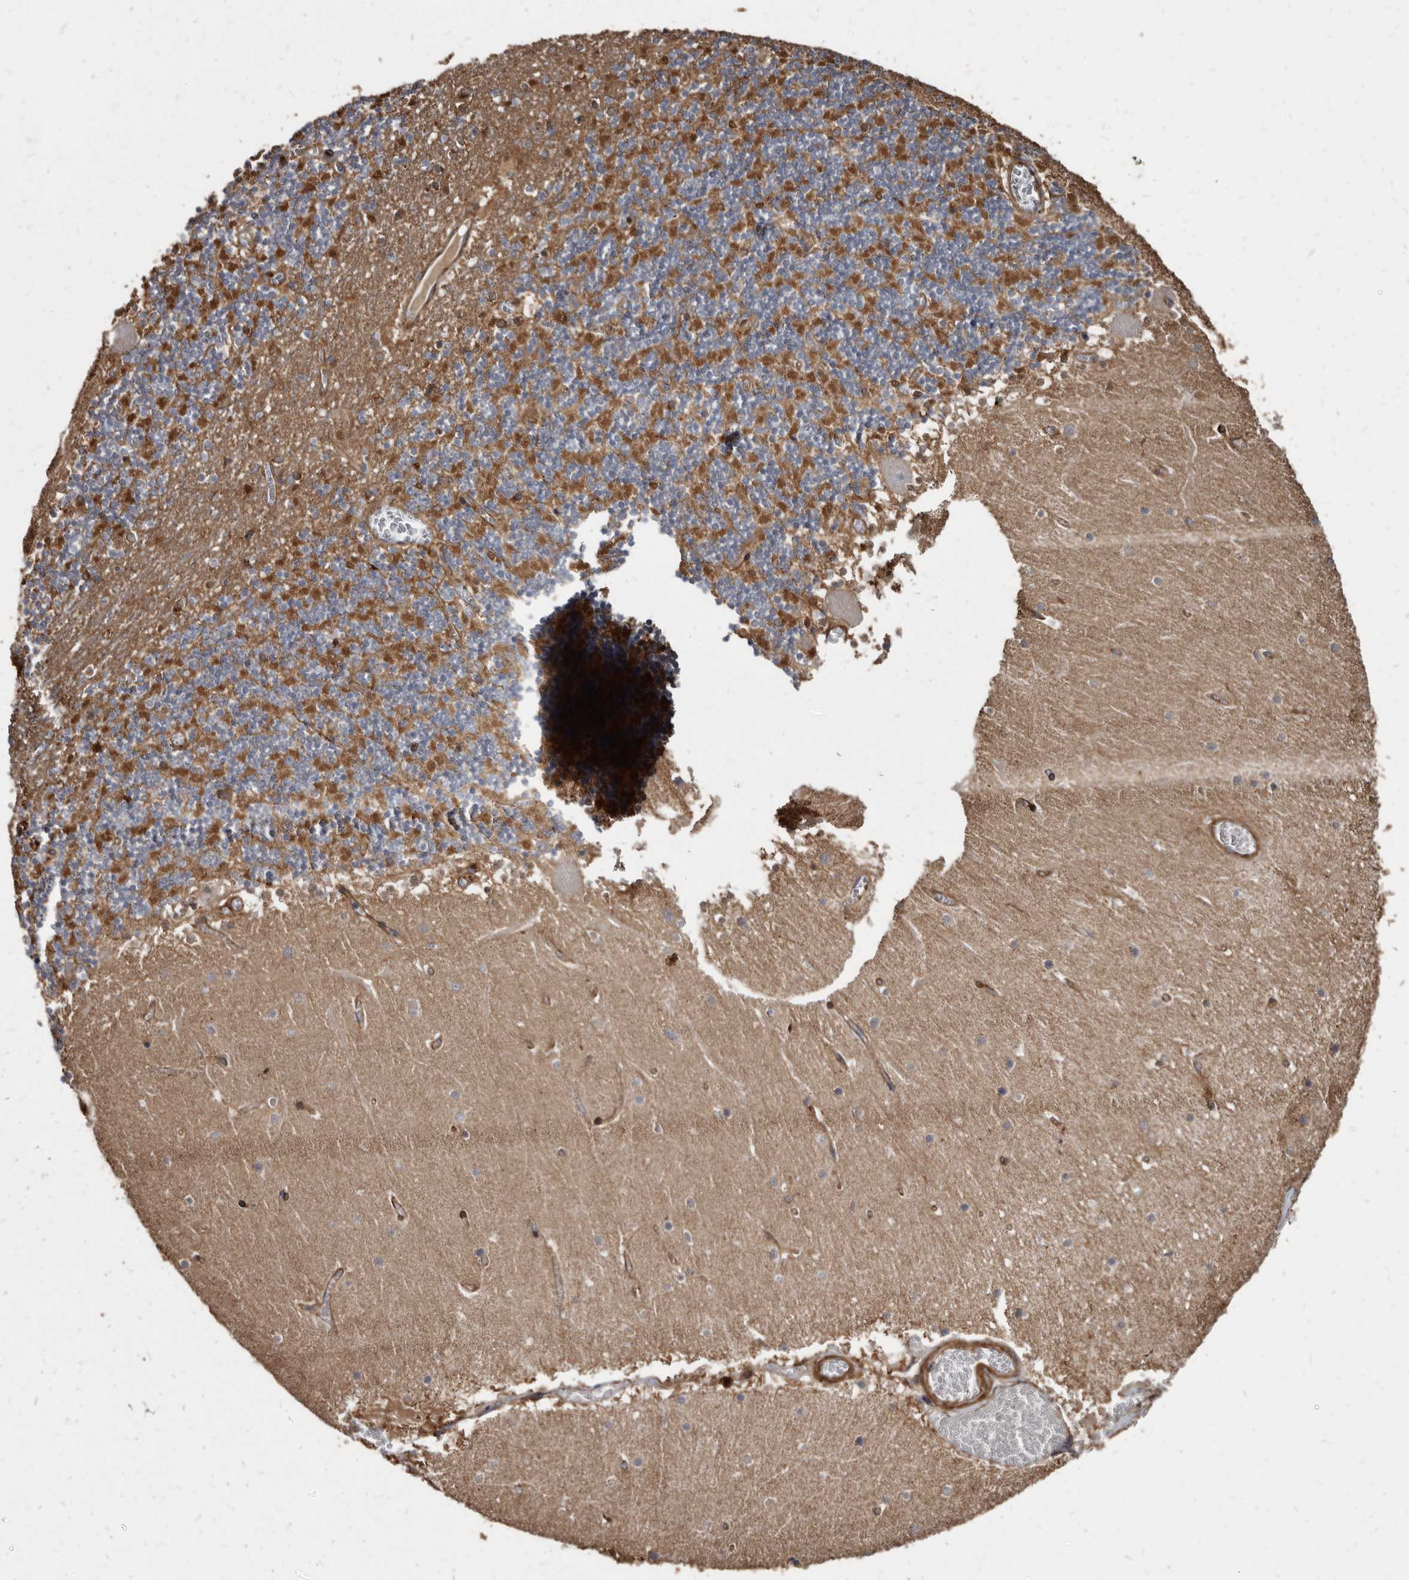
{"staining": {"intensity": "weak", "quantity": "<25%", "location": "cytoplasmic/membranous"}, "tissue": "cerebellum", "cell_type": "Cells in granular layer", "image_type": "normal", "snomed": [{"axis": "morphology", "description": "Normal tissue, NOS"}, {"axis": "topography", "description": "Cerebellum"}], "caption": "This is a photomicrograph of immunohistochemistry (IHC) staining of unremarkable cerebellum, which shows no expression in cells in granular layer.", "gene": "KCTD20", "patient": {"sex": "female", "age": 28}}